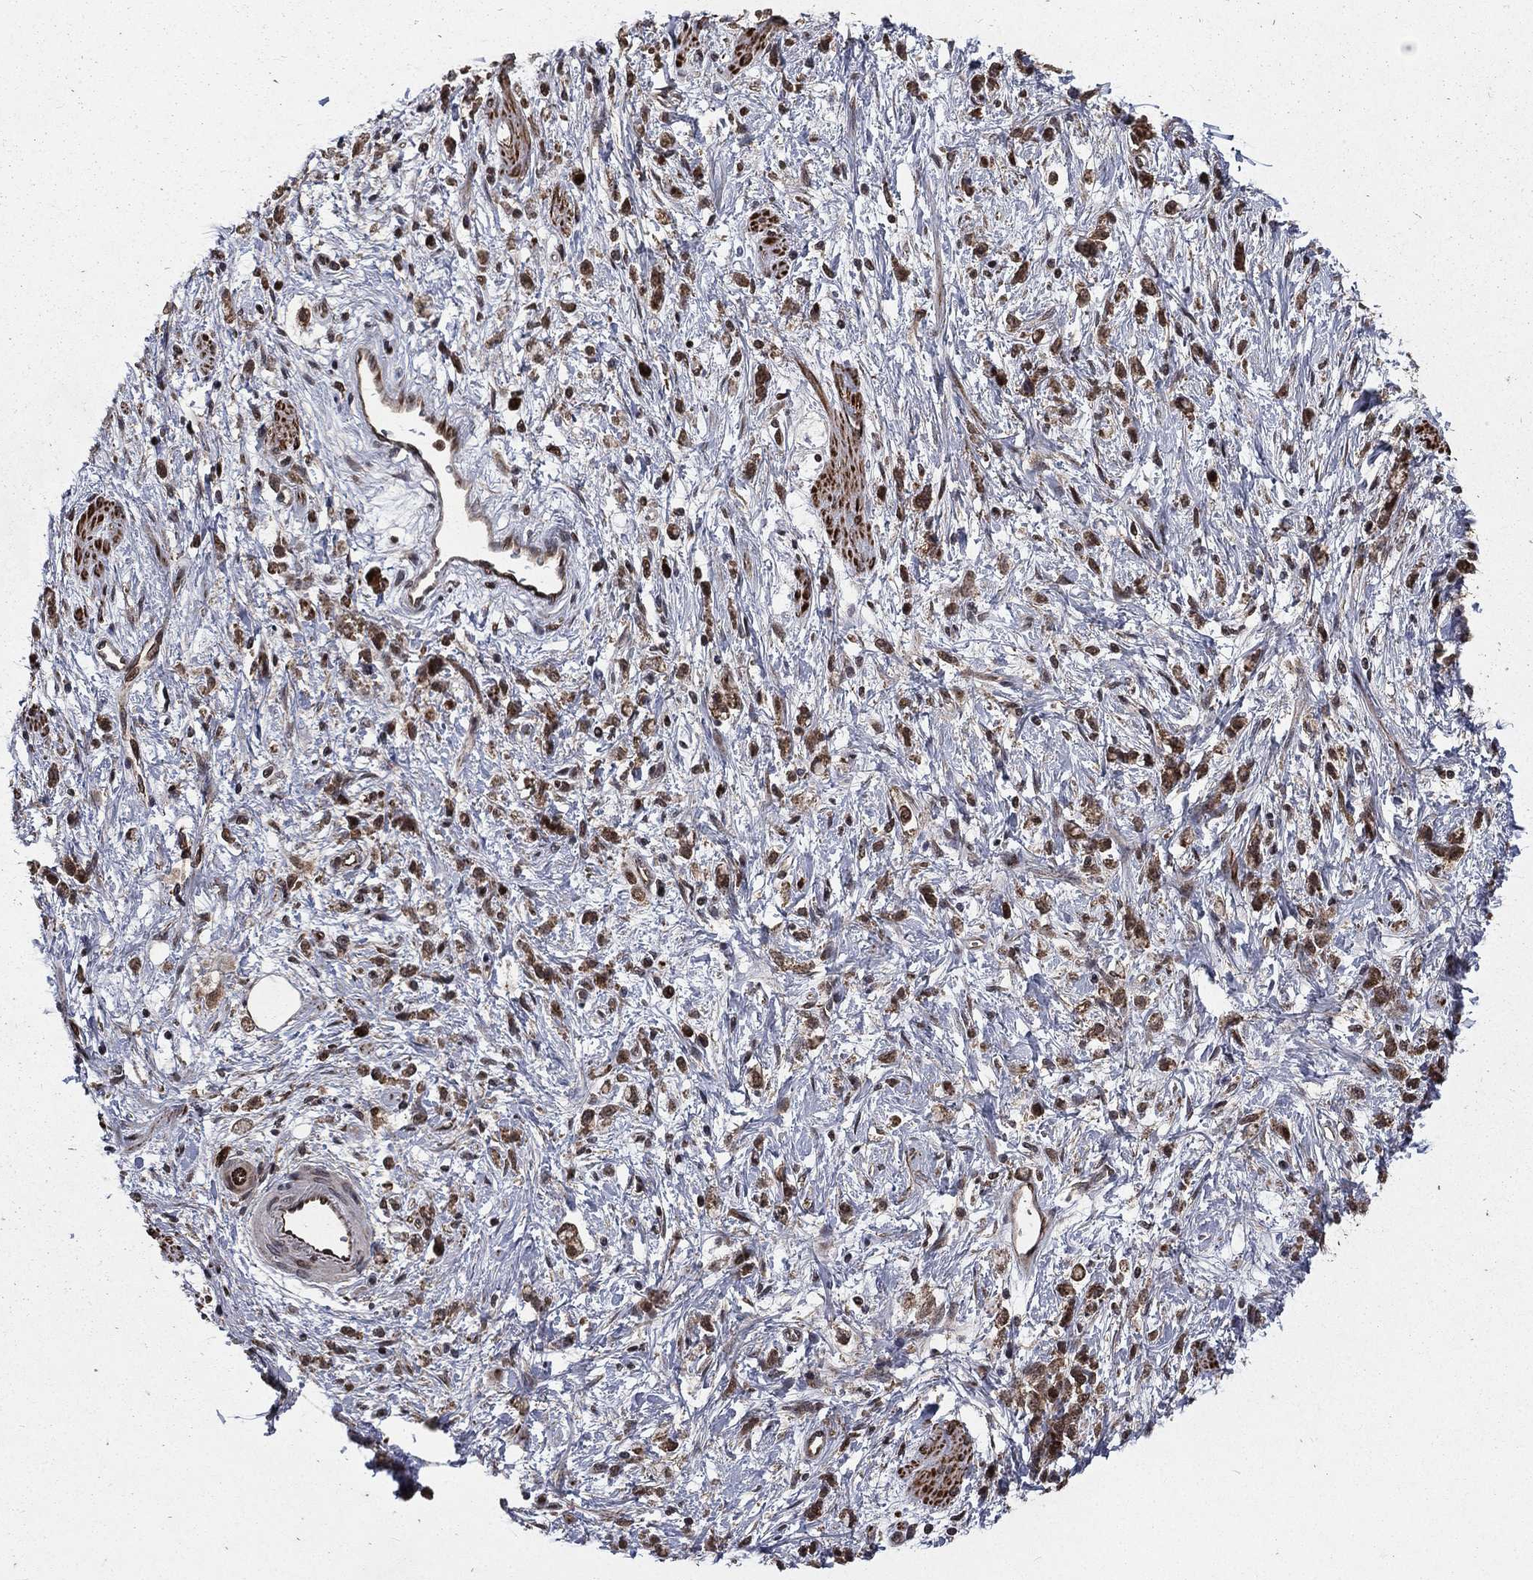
{"staining": {"intensity": "weak", "quantity": "25%-75%", "location": "cytoplasmic/membranous"}, "tissue": "stomach cancer", "cell_type": "Tumor cells", "image_type": "cancer", "snomed": [{"axis": "morphology", "description": "Adenocarcinoma, NOS"}, {"axis": "topography", "description": "Stomach"}], "caption": "Stomach cancer (adenocarcinoma) stained with immunohistochemistry shows weak cytoplasmic/membranous positivity in about 25%-75% of tumor cells.", "gene": "LENG8", "patient": {"sex": "female", "age": 60}}